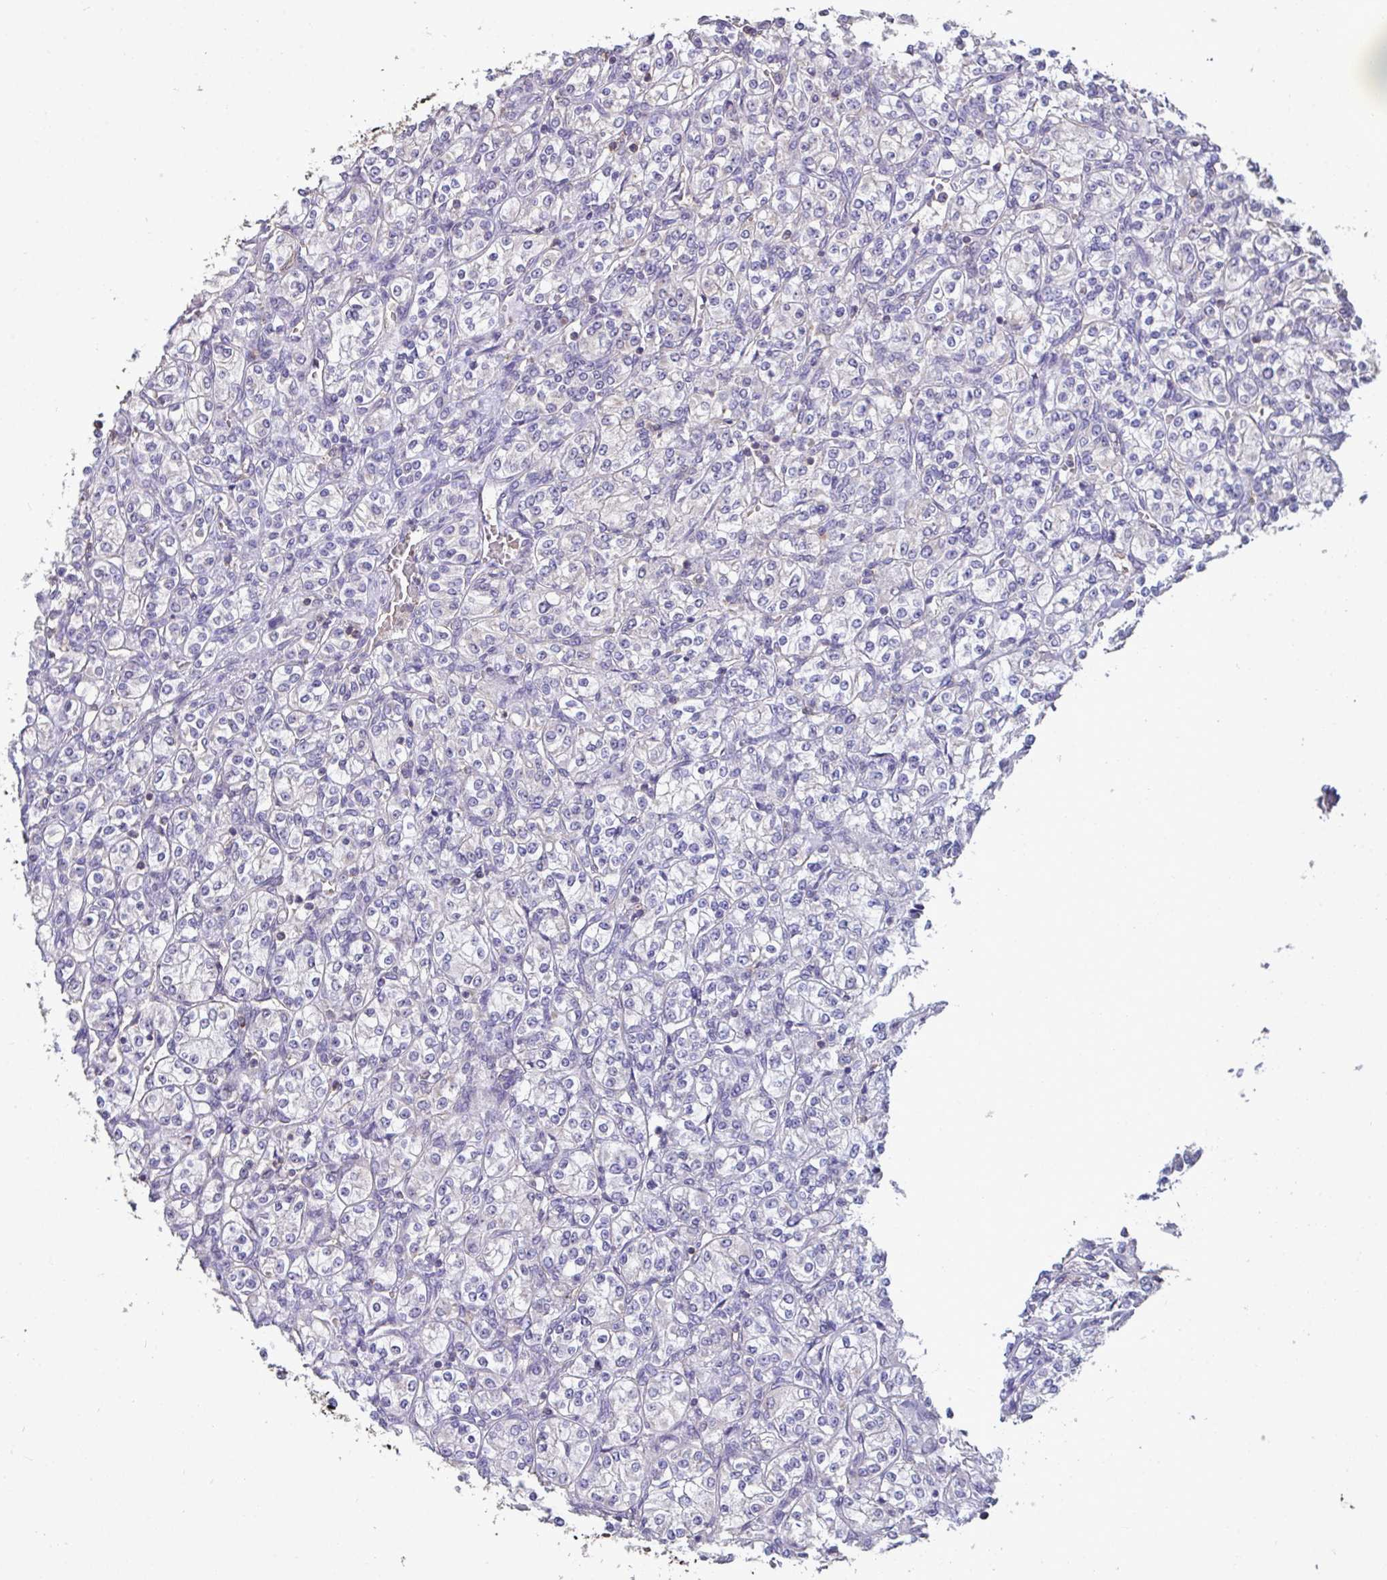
{"staining": {"intensity": "negative", "quantity": "none", "location": "none"}, "tissue": "renal cancer", "cell_type": "Tumor cells", "image_type": "cancer", "snomed": [{"axis": "morphology", "description": "Adenocarcinoma, NOS"}, {"axis": "topography", "description": "Kidney"}], "caption": "The immunohistochemistry photomicrograph has no significant expression in tumor cells of adenocarcinoma (renal) tissue.", "gene": "SENP3", "patient": {"sex": "male", "age": 77}}